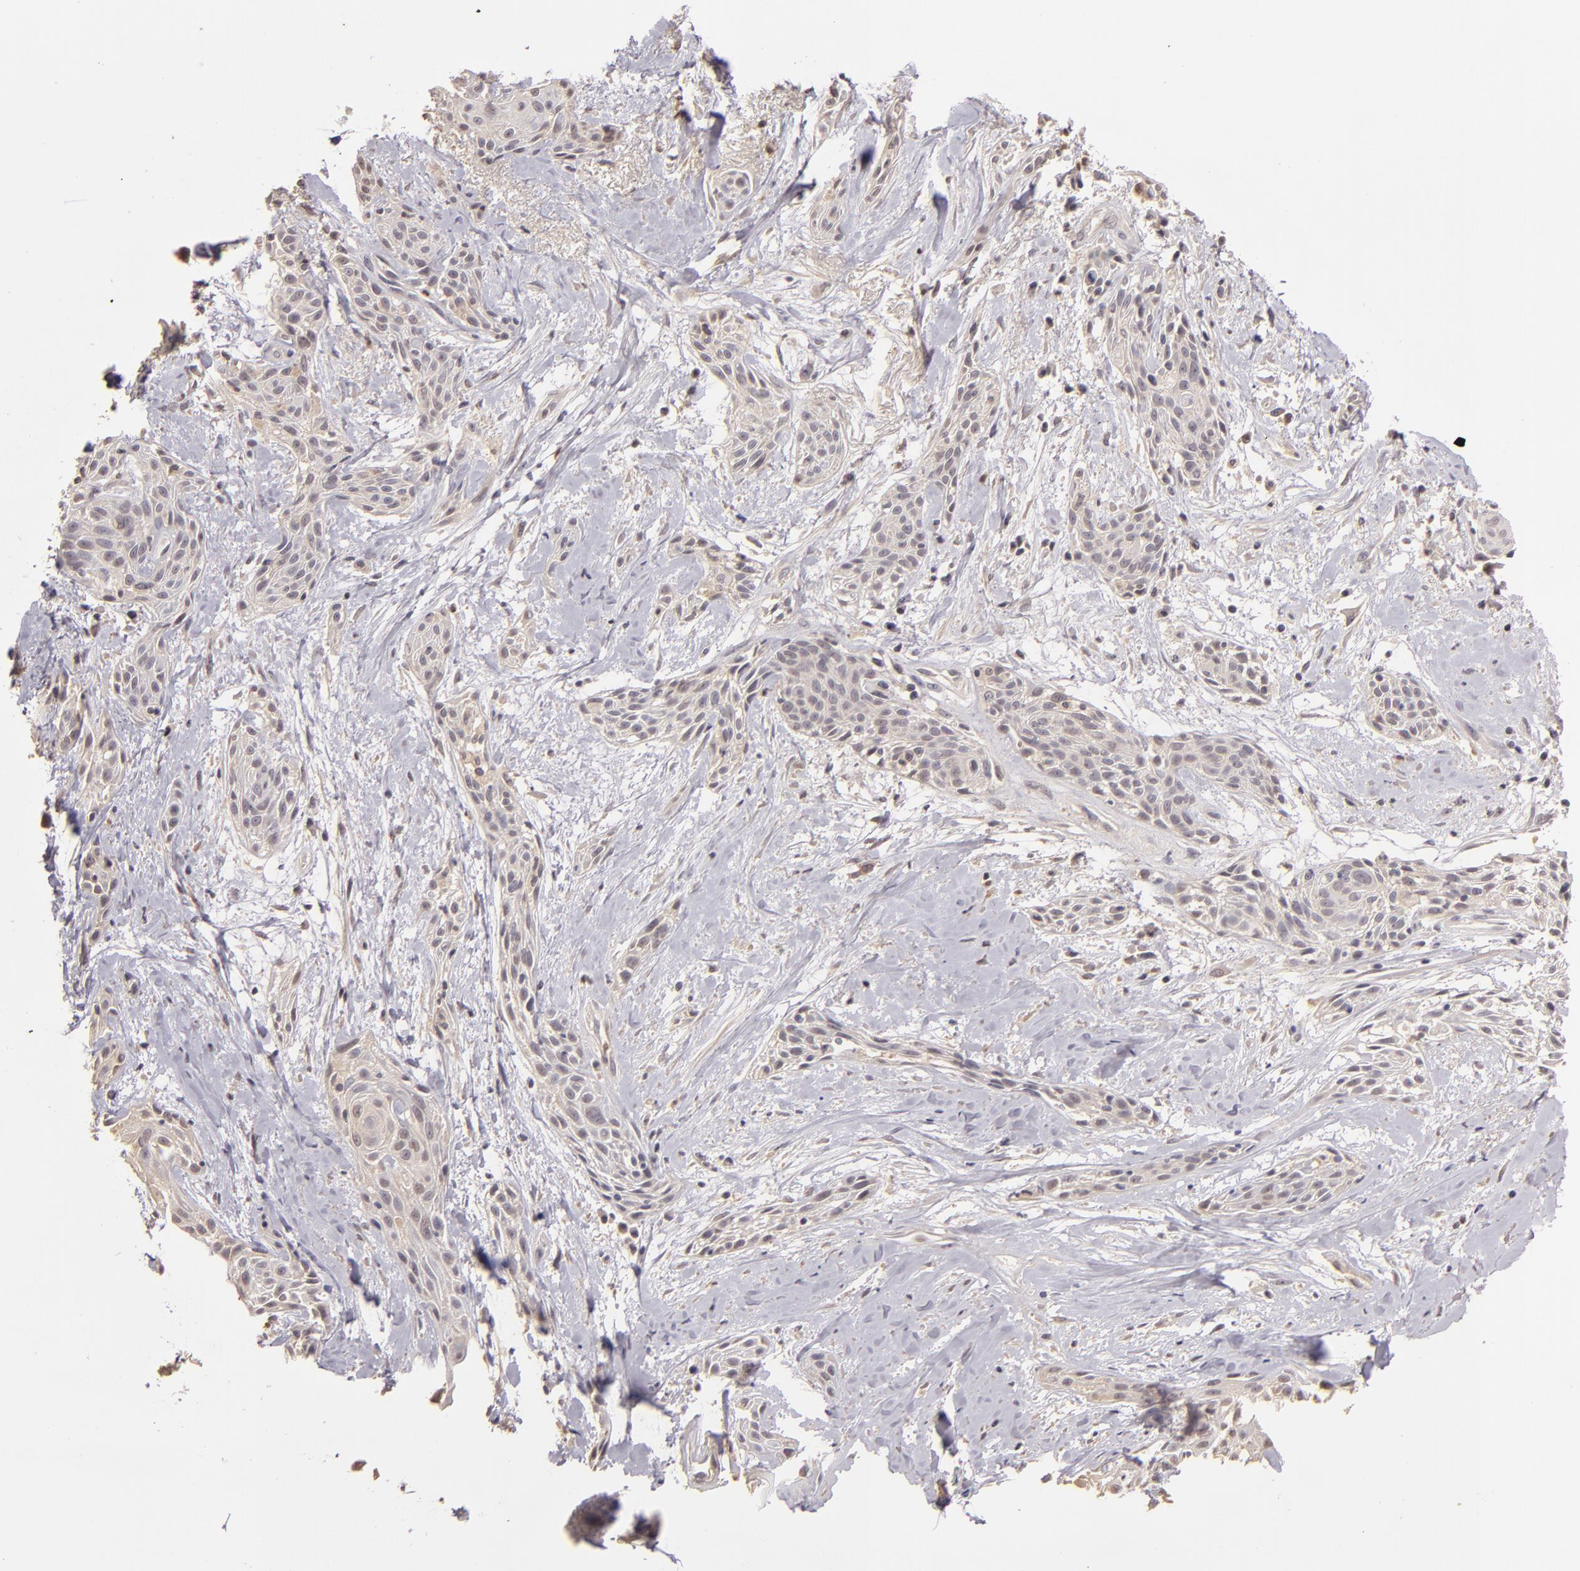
{"staining": {"intensity": "moderate", "quantity": "25%-75%", "location": "cytoplasmic/membranous,nuclear"}, "tissue": "skin cancer", "cell_type": "Tumor cells", "image_type": "cancer", "snomed": [{"axis": "morphology", "description": "Squamous cell carcinoma, NOS"}, {"axis": "topography", "description": "Skin"}, {"axis": "topography", "description": "Anal"}], "caption": "Protein analysis of skin squamous cell carcinoma tissue shows moderate cytoplasmic/membranous and nuclear positivity in about 25%-75% of tumor cells.", "gene": "LRG1", "patient": {"sex": "male", "age": 64}}